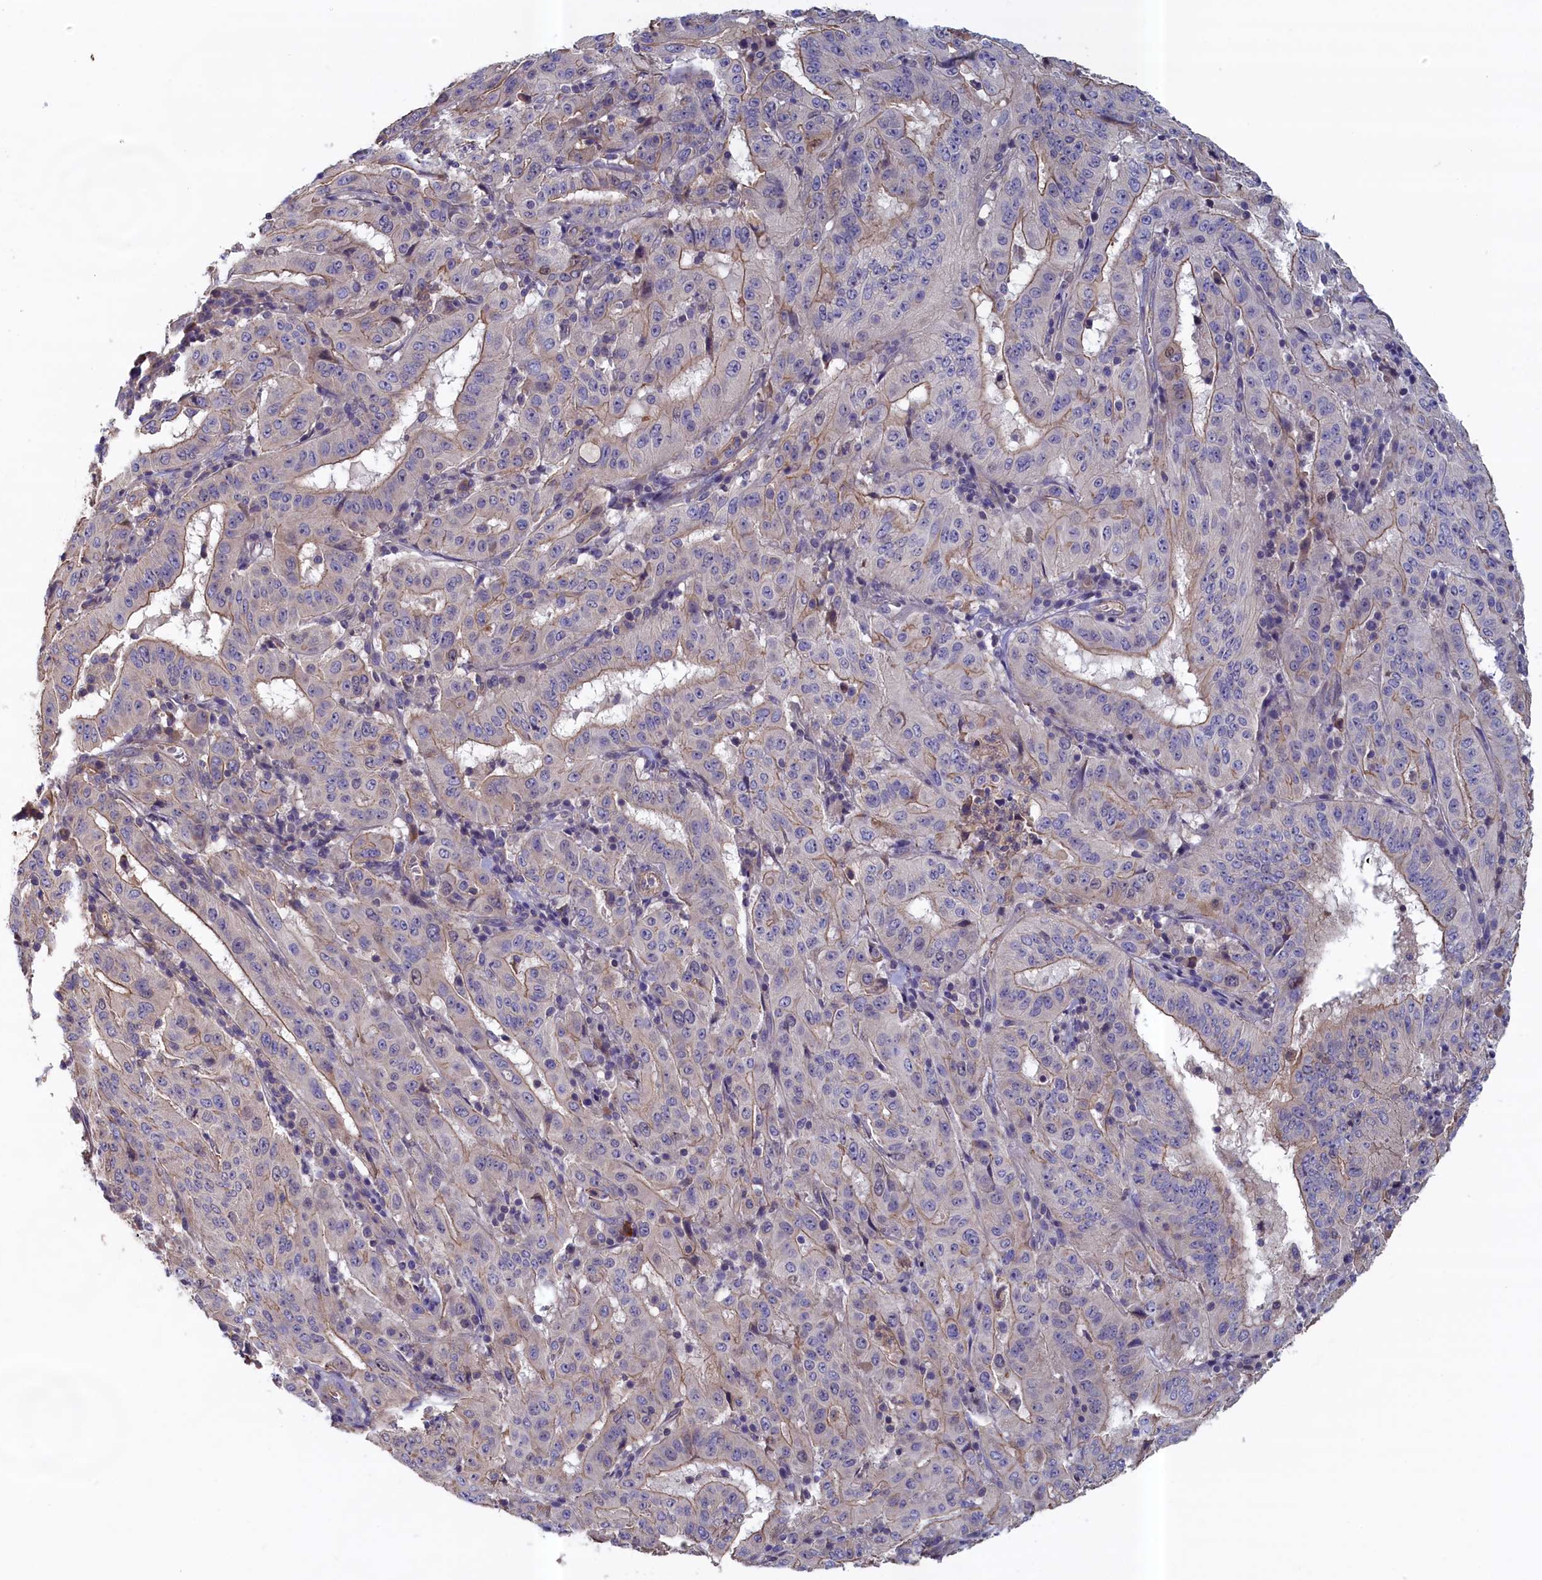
{"staining": {"intensity": "moderate", "quantity": "<25%", "location": "cytoplasmic/membranous"}, "tissue": "pancreatic cancer", "cell_type": "Tumor cells", "image_type": "cancer", "snomed": [{"axis": "morphology", "description": "Adenocarcinoma, NOS"}, {"axis": "topography", "description": "Pancreas"}], "caption": "Pancreatic adenocarcinoma was stained to show a protein in brown. There is low levels of moderate cytoplasmic/membranous staining in about <25% of tumor cells.", "gene": "ANKRD2", "patient": {"sex": "male", "age": 63}}